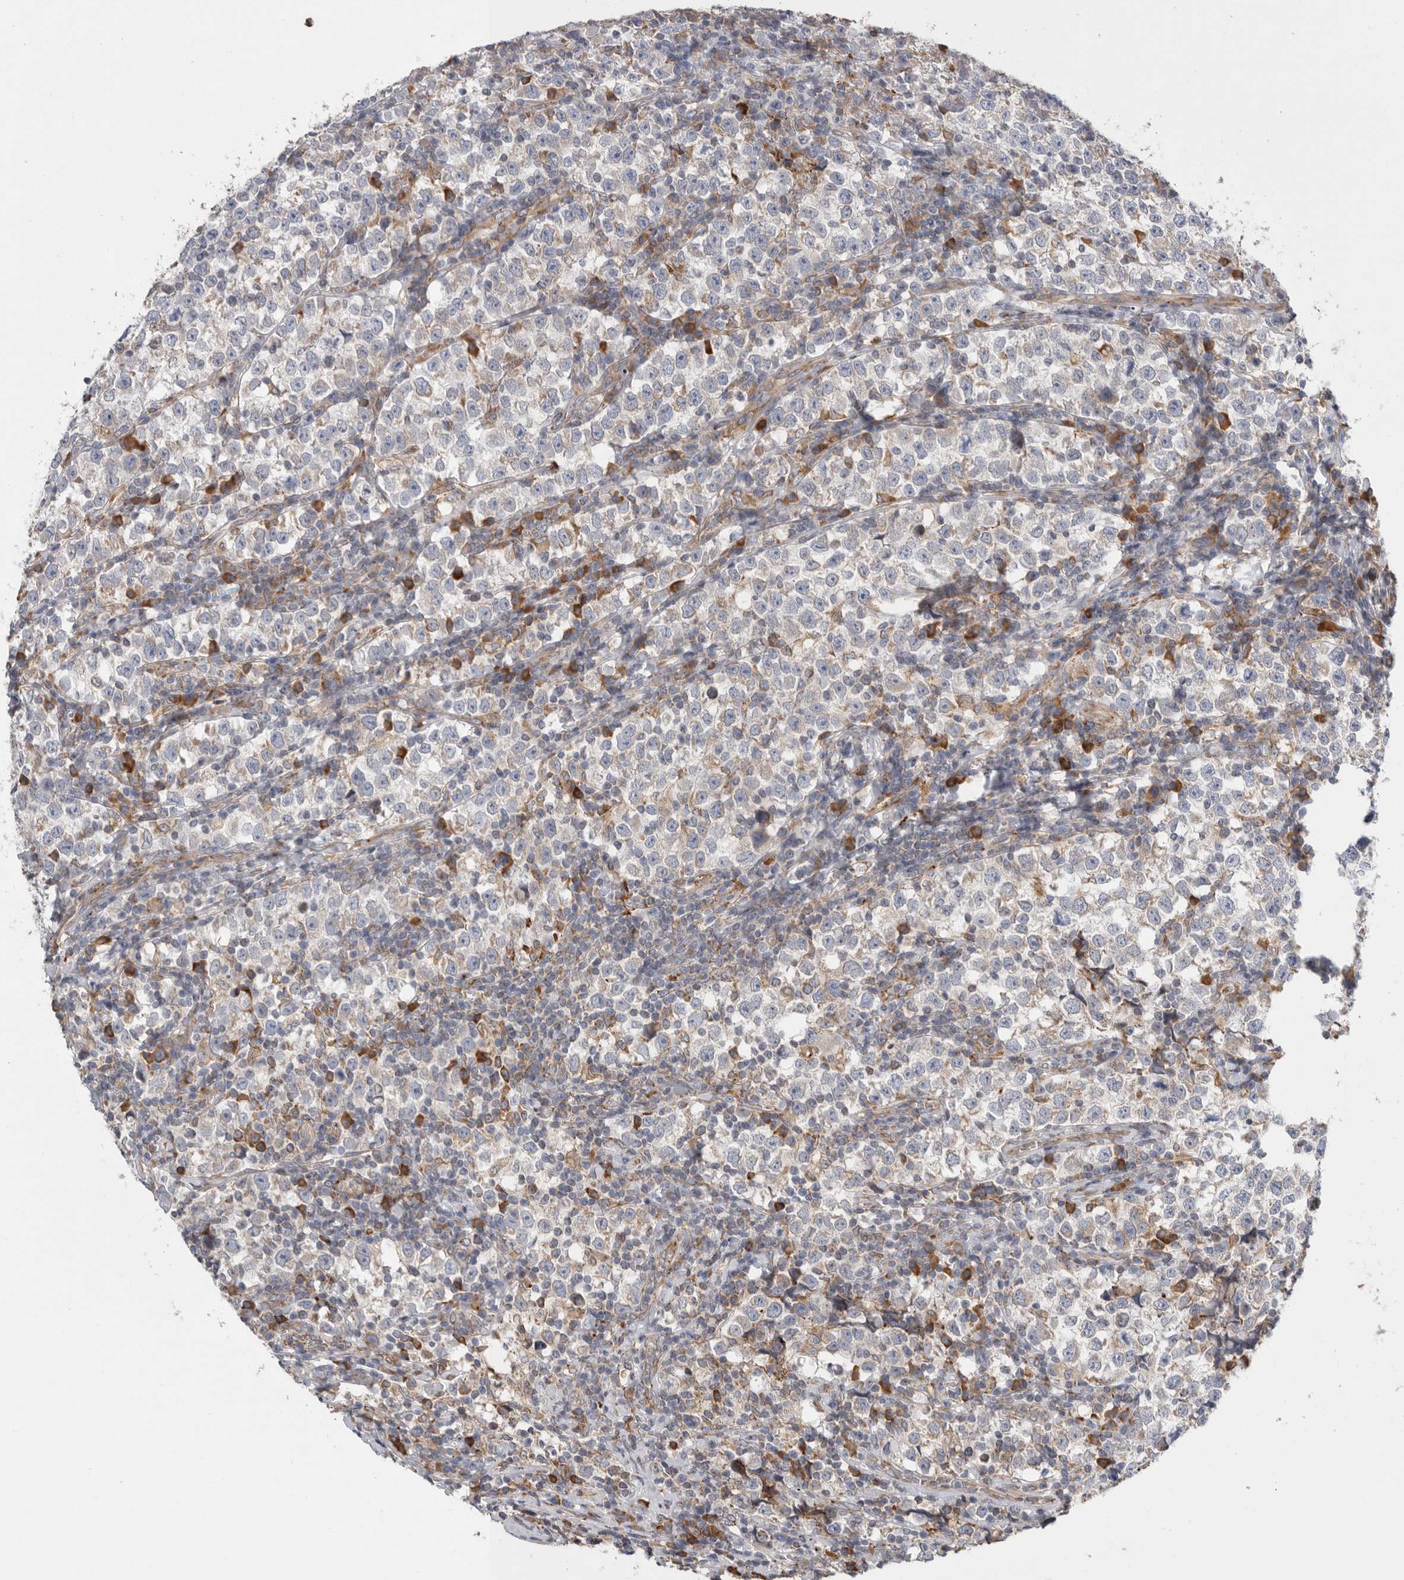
{"staining": {"intensity": "weak", "quantity": "<25%", "location": "cytoplasmic/membranous"}, "tissue": "testis cancer", "cell_type": "Tumor cells", "image_type": "cancer", "snomed": [{"axis": "morphology", "description": "Normal tissue, NOS"}, {"axis": "morphology", "description": "Seminoma, NOS"}, {"axis": "topography", "description": "Testis"}], "caption": "This micrograph is of testis cancer (seminoma) stained with immunohistochemistry to label a protein in brown with the nuclei are counter-stained blue. There is no positivity in tumor cells. Nuclei are stained in blue.", "gene": "GANAB", "patient": {"sex": "male", "age": 43}}